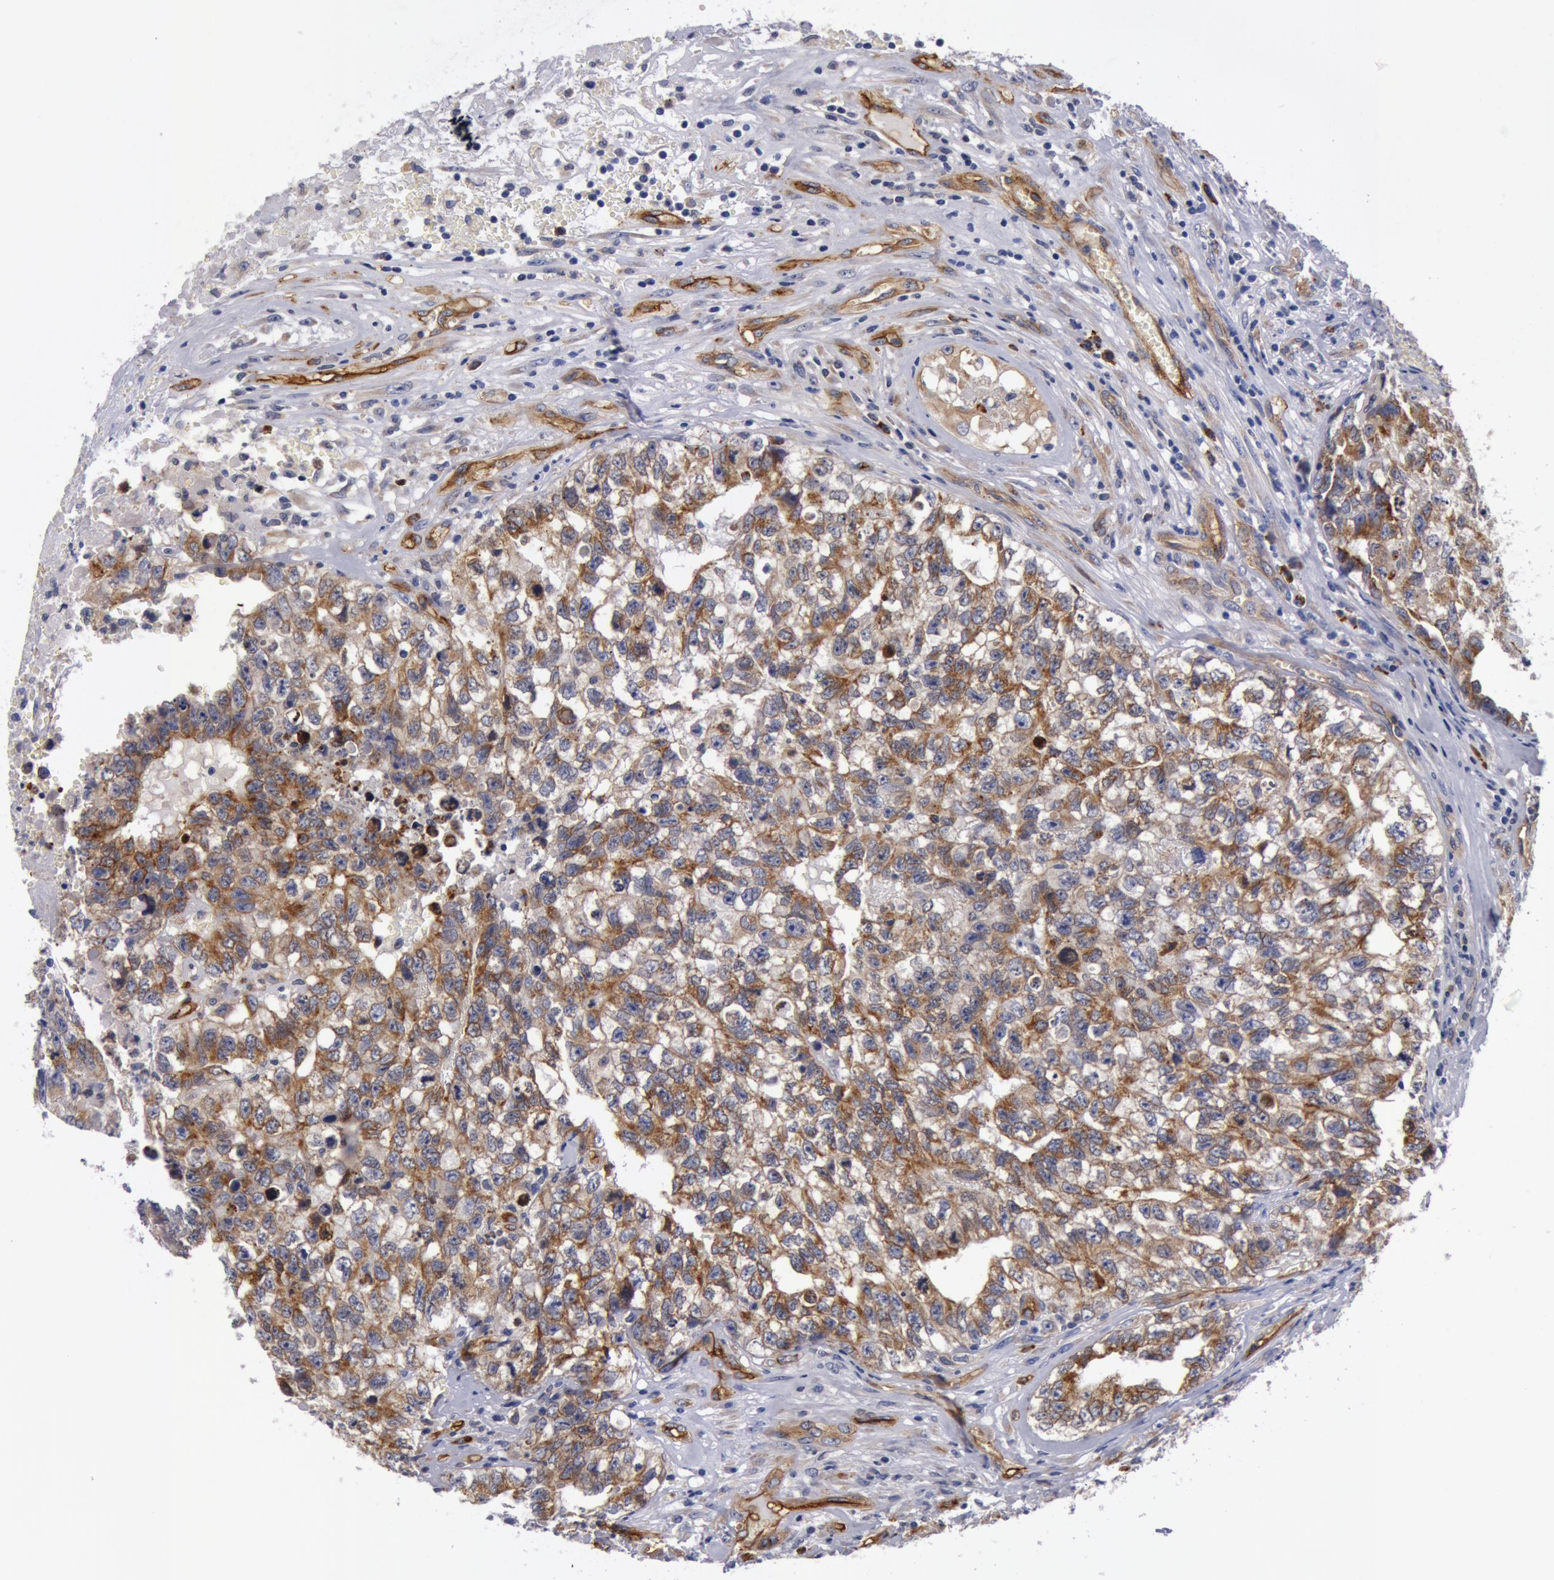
{"staining": {"intensity": "moderate", "quantity": "25%-75%", "location": "cytoplasmic/membranous"}, "tissue": "testis cancer", "cell_type": "Tumor cells", "image_type": "cancer", "snomed": [{"axis": "morphology", "description": "Carcinoma, Embryonal, NOS"}, {"axis": "topography", "description": "Testis"}], "caption": "DAB (3,3'-diaminobenzidine) immunohistochemical staining of human embryonal carcinoma (testis) reveals moderate cytoplasmic/membranous protein staining in about 25%-75% of tumor cells.", "gene": "IL23A", "patient": {"sex": "male", "age": 31}}